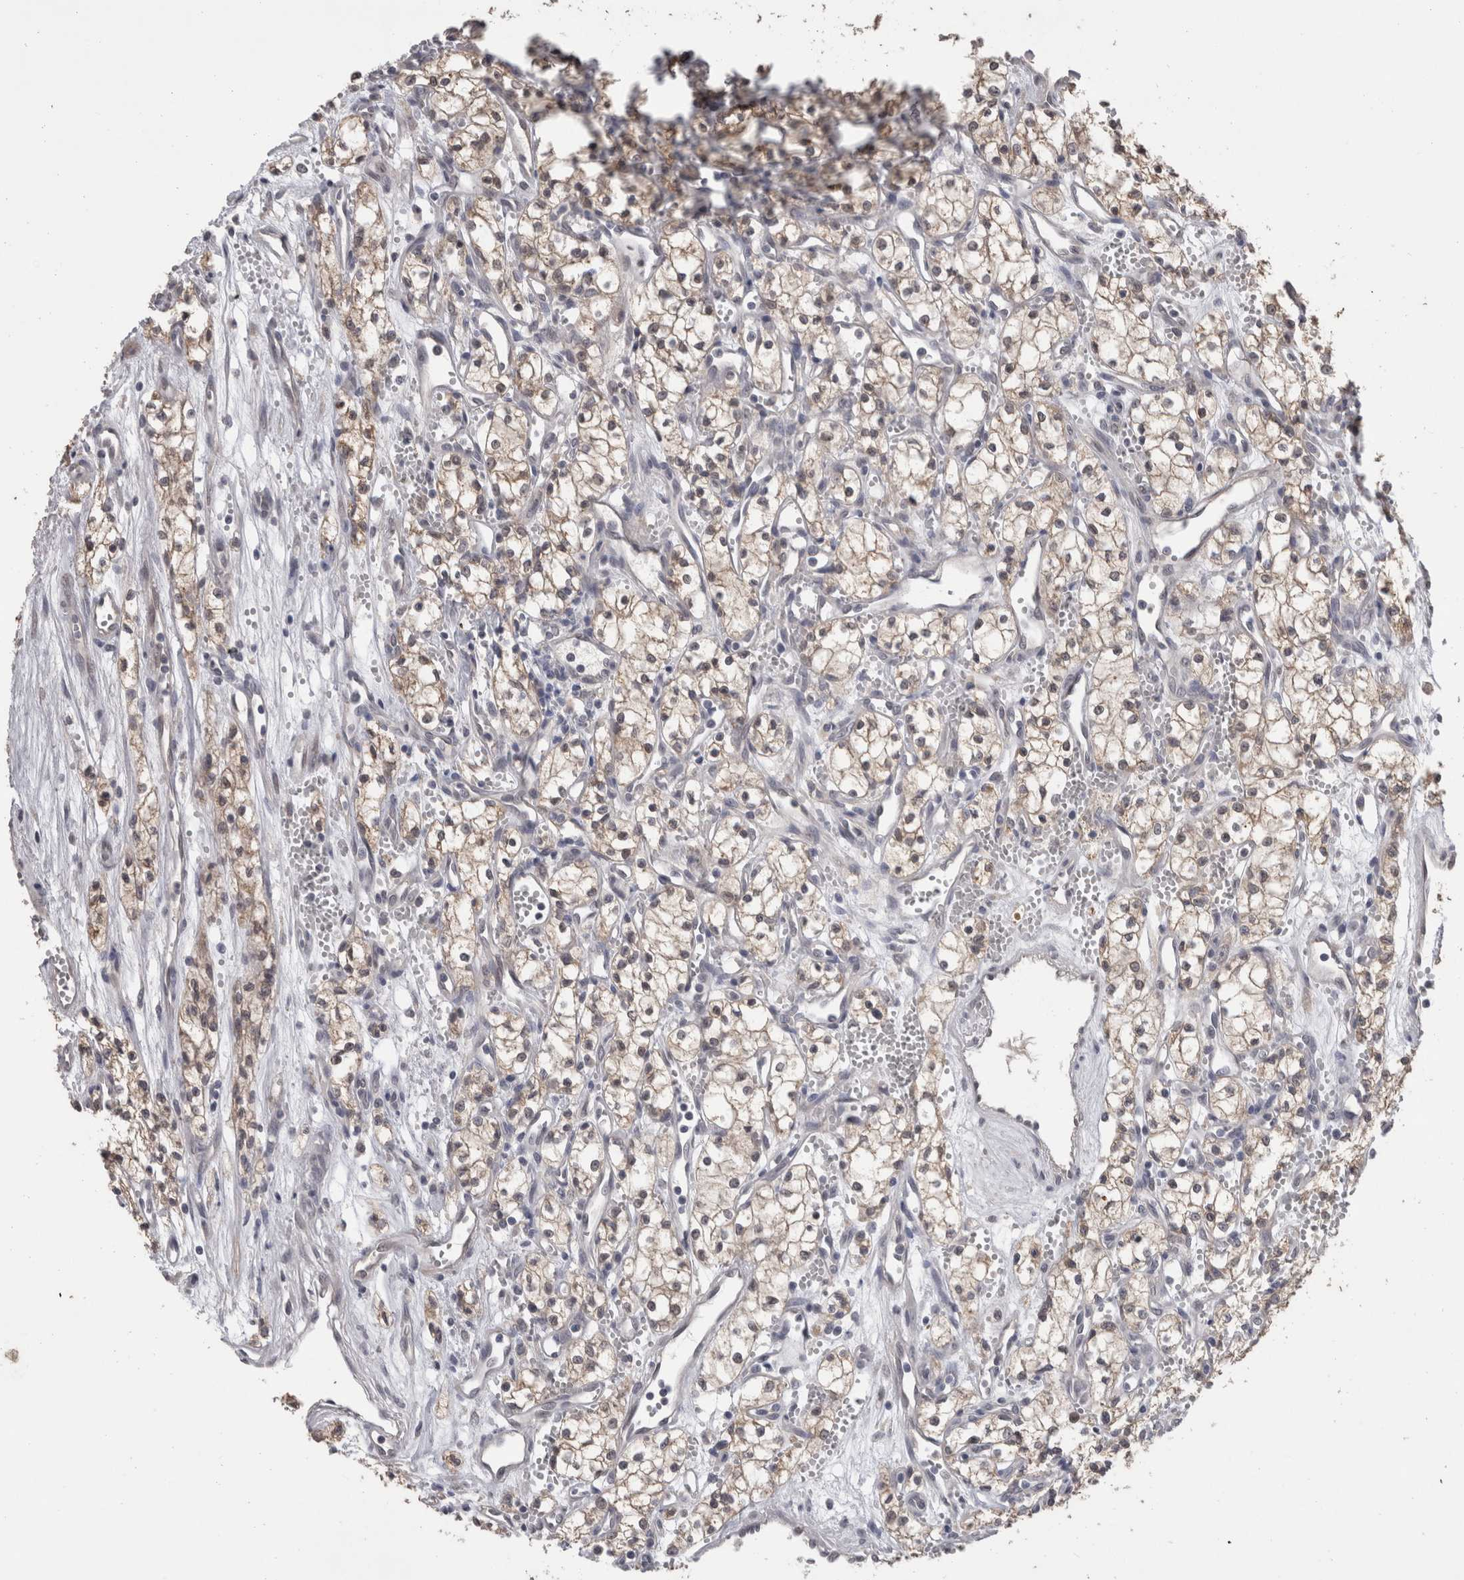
{"staining": {"intensity": "weak", "quantity": ">75%", "location": "cytoplasmic/membranous"}, "tissue": "renal cancer", "cell_type": "Tumor cells", "image_type": "cancer", "snomed": [{"axis": "morphology", "description": "Adenocarcinoma, NOS"}, {"axis": "topography", "description": "Kidney"}], "caption": "Immunohistochemical staining of renal cancer demonstrates weak cytoplasmic/membranous protein staining in approximately >75% of tumor cells. Nuclei are stained in blue.", "gene": "FHOD3", "patient": {"sex": "male", "age": 59}}